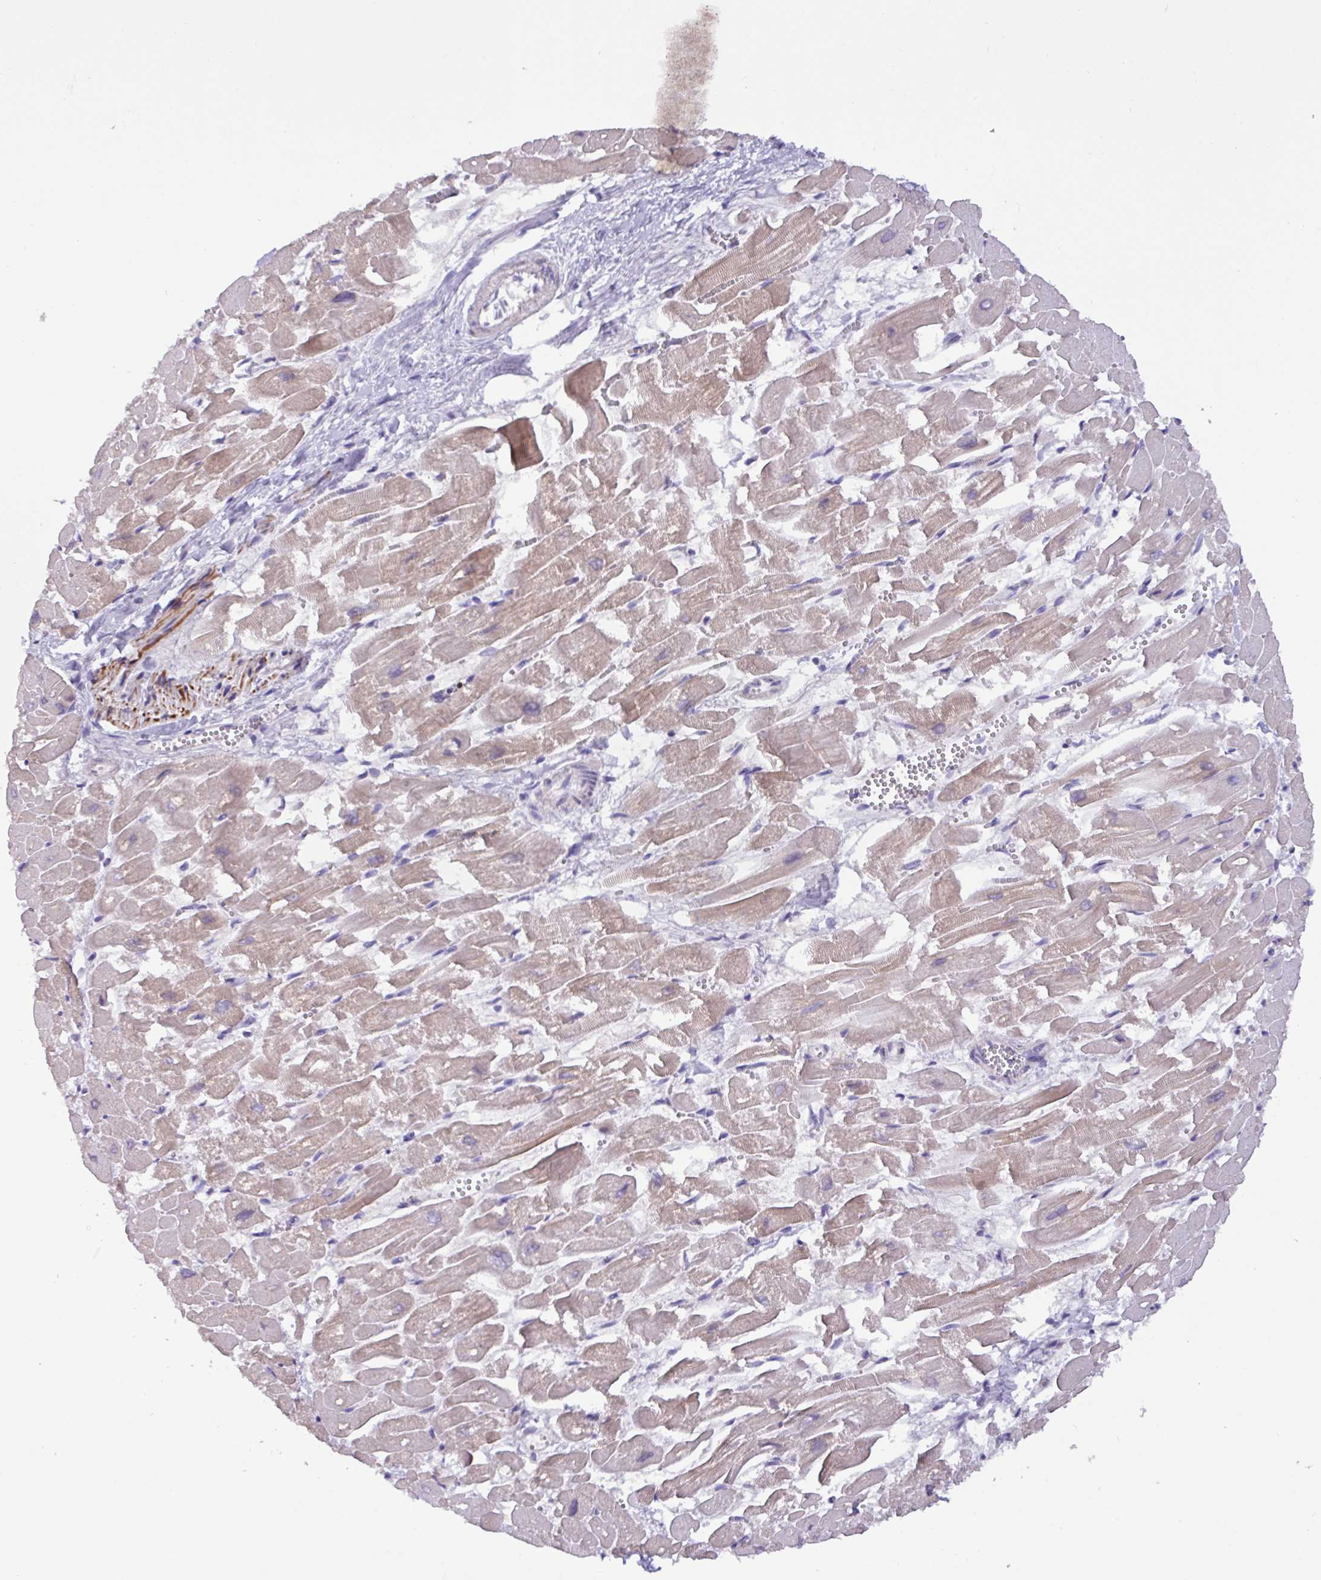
{"staining": {"intensity": "weak", "quantity": ">75%", "location": "cytoplasmic/membranous"}, "tissue": "heart muscle", "cell_type": "Cardiomyocytes", "image_type": "normal", "snomed": [{"axis": "morphology", "description": "Normal tissue, NOS"}, {"axis": "topography", "description": "Heart"}], "caption": "This photomicrograph demonstrates immunohistochemistry staining of normal heart muscle, with low weak cytoplasmic/membranous positivity in about >75% of cardiomyocytes.", "gene": "PAX8", "patient": {"sex": "male", "age": 54}}